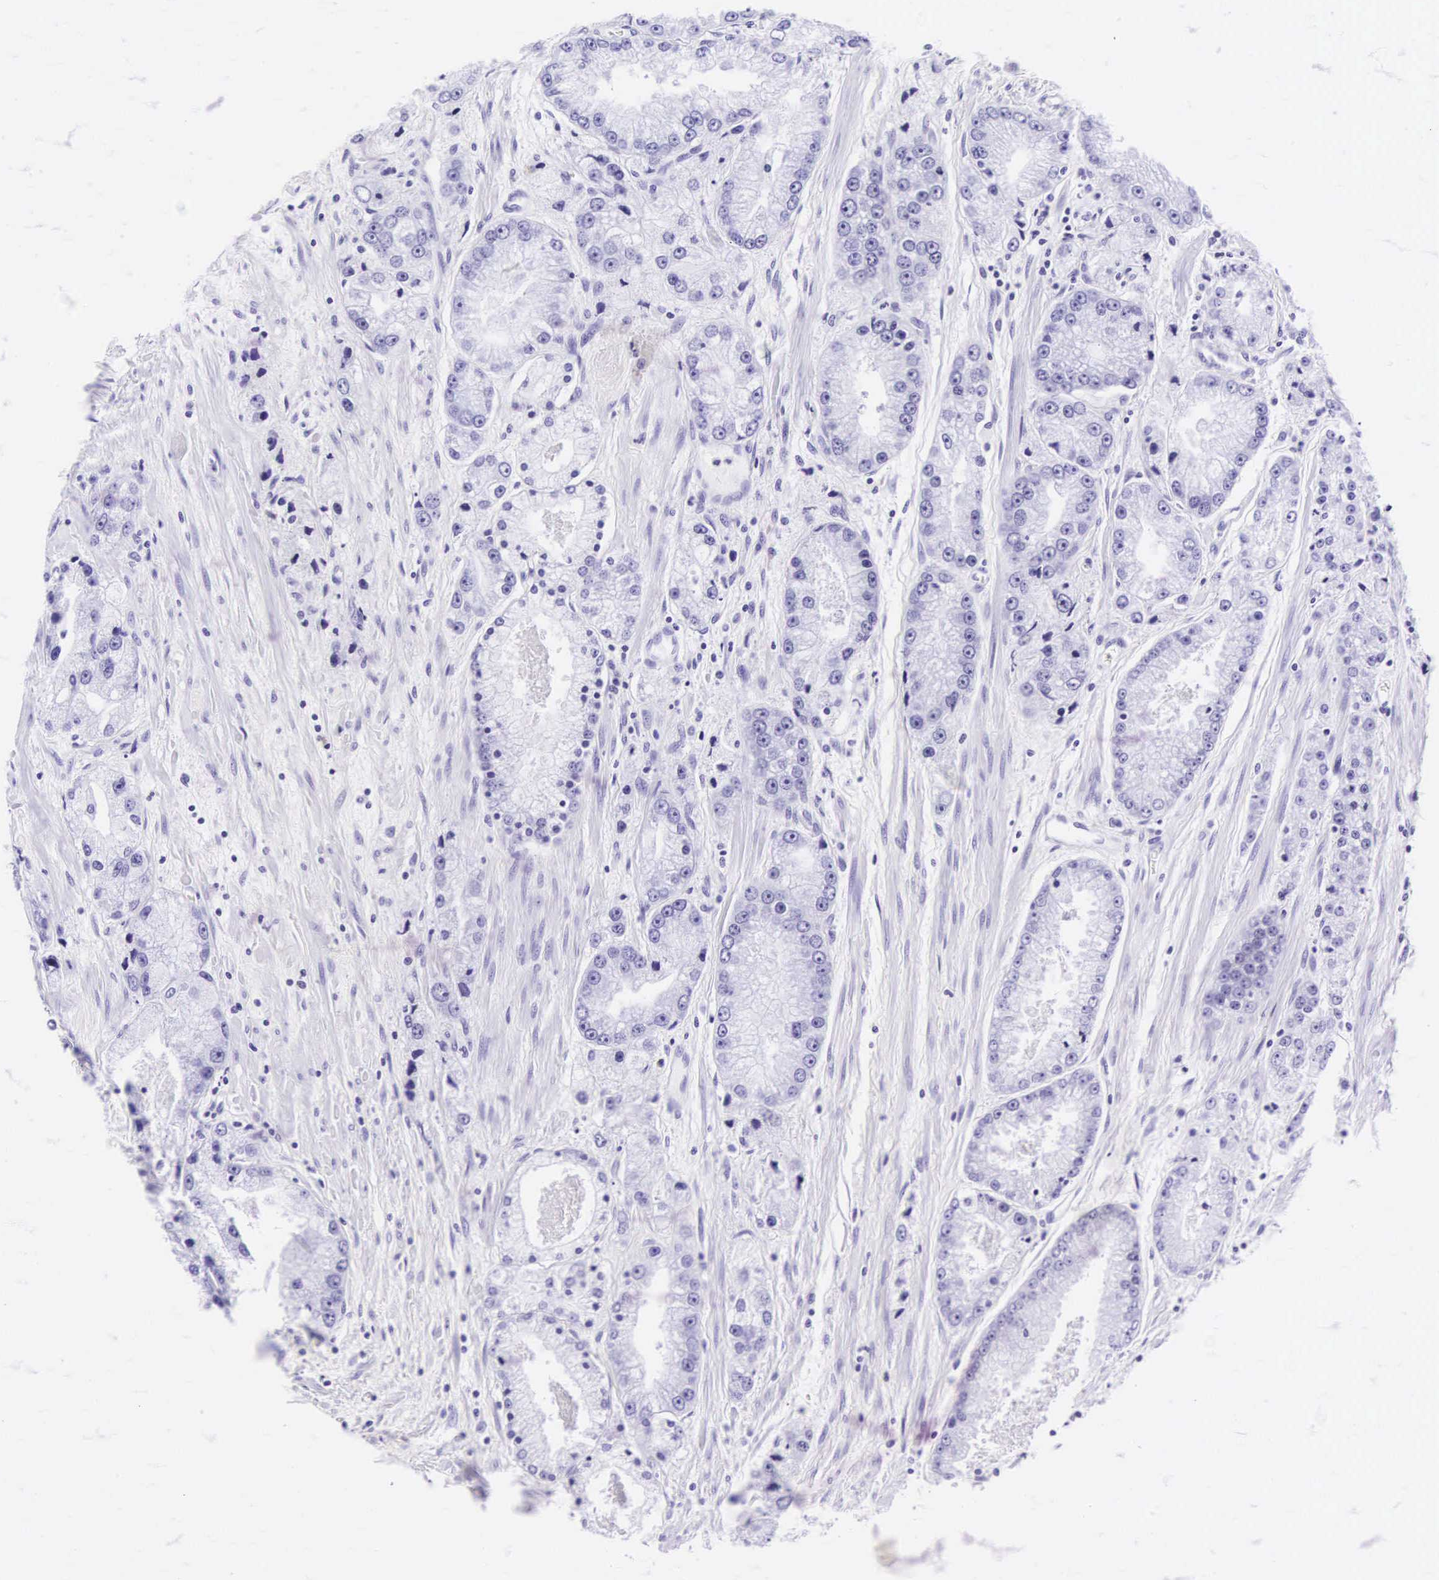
{"staining": {"intensity": "negative", "quantity": "none", "location": "none"}, "tissue": "prostate cancer", "cell_type": "Tumor cells", "image_type": "cancer", "snomed": [{"axis": "morphology", "description": "Adenocarcinoma, Medium grade"}, {"axis": "topography", "description": "Prostate"}], "caption": "DAB immunohistochemical staining of medium-grade adenocarcinoma (prostate) displays no significant positivity in tumor cells.", "gene": "CD1A", "patient": {"sex": "male", "age": 72}}